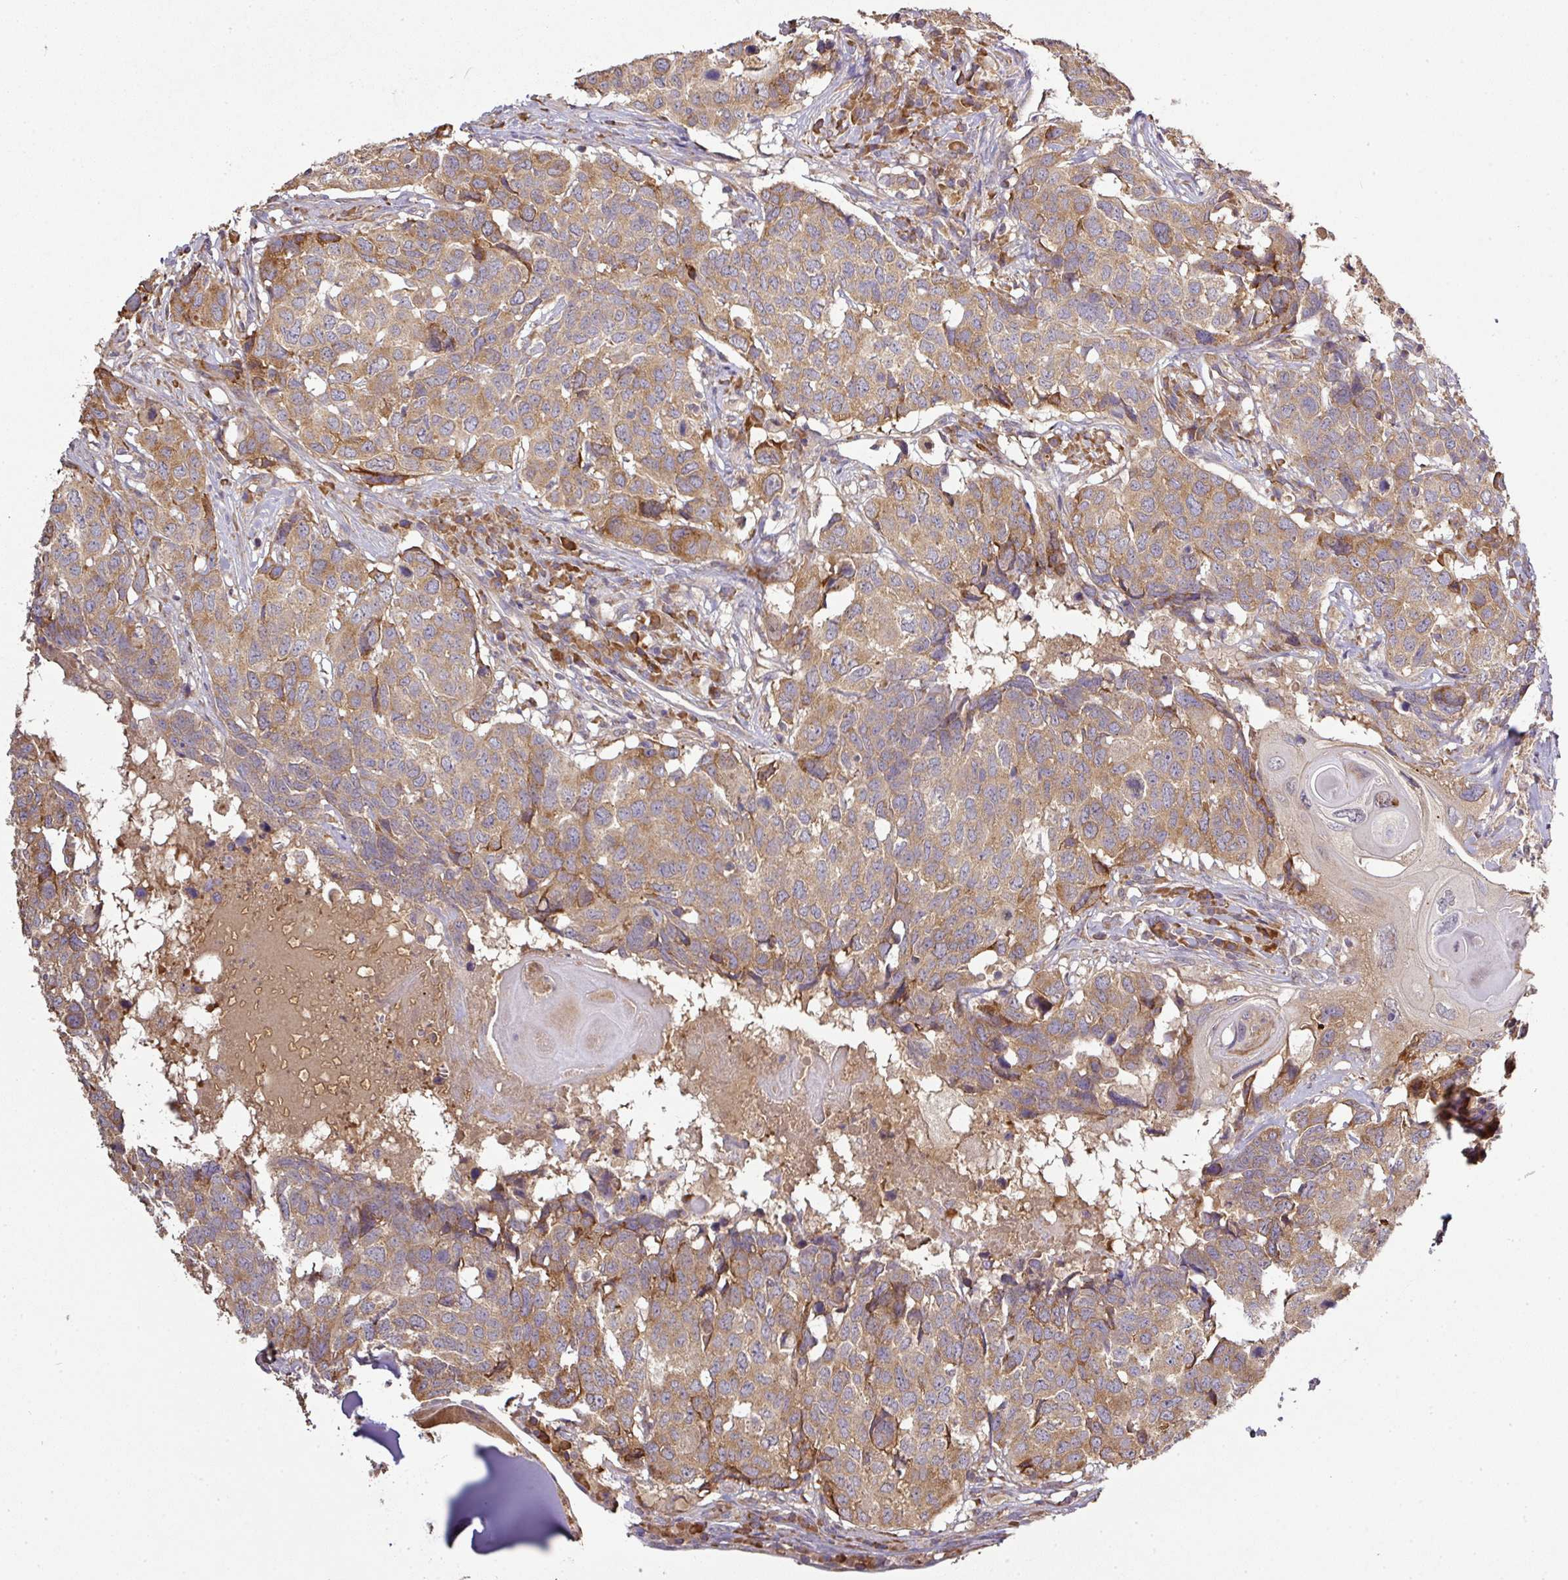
{"staining": {"intensity": "moderate", "quantity": ">75%", "location": "cytoplasmic/membranous"}, "tissue": "head and neck cancer", "cell_type": "Tumor cells", "image_type": "cancer", "snomed": [{"axis": "morphology", "description": "Squamous cell carcinoma, NOS"}, {"axis": "topography", "description": "Head-Neck"}], "caption": "An IHC photomicrograph of neoplastic tissue is shown. Protein staining in brown labels moderate cytoplasmic/membranous positivity in head and neck squamous cell carcinoma within tumor cells.", "gene": "GALP", "patient": {"sex": "male", "age": 66}}